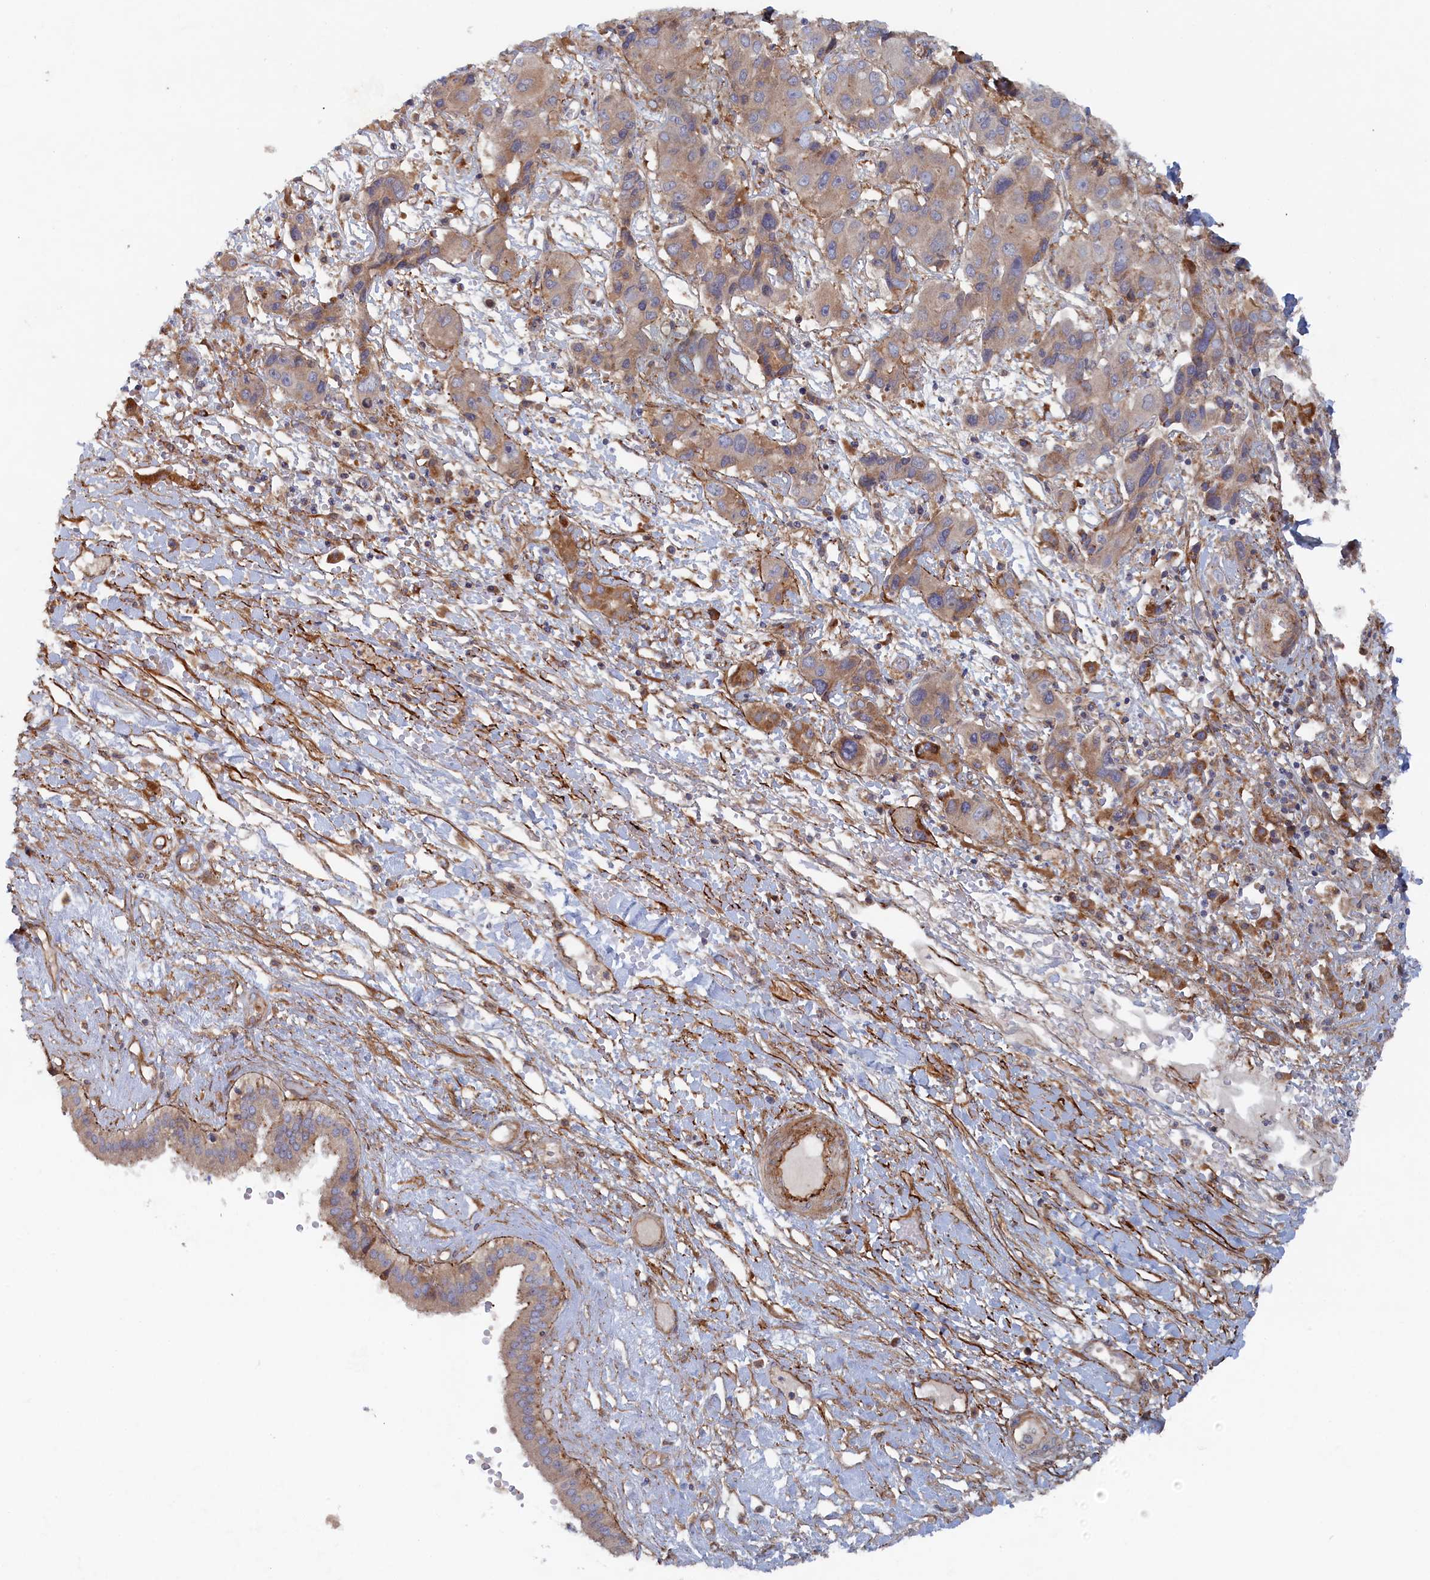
{"staining": {"intensity": "moderate", "quantity": "<25%", "location": "cytoplasmic/membranous"}, "tissue": "liver cancer", "cell_type": "Tumor cells", "image_type": "cancer", "snomed": [{"axis": "morphology", "description": "Cholangiocarcinoma"}, {"axis": "topography", "description": "Liver"}], "caption": "A brown stain highlights moderate cytoplasmic/membranous expression of a protein in liver cancer (cholangiocarcinoma) tumor cells. The protein is shown in brown color, while the nuclei are stained blue.", "gene": "TMEM196", "patient": {"sex": "male", "age": 67}}